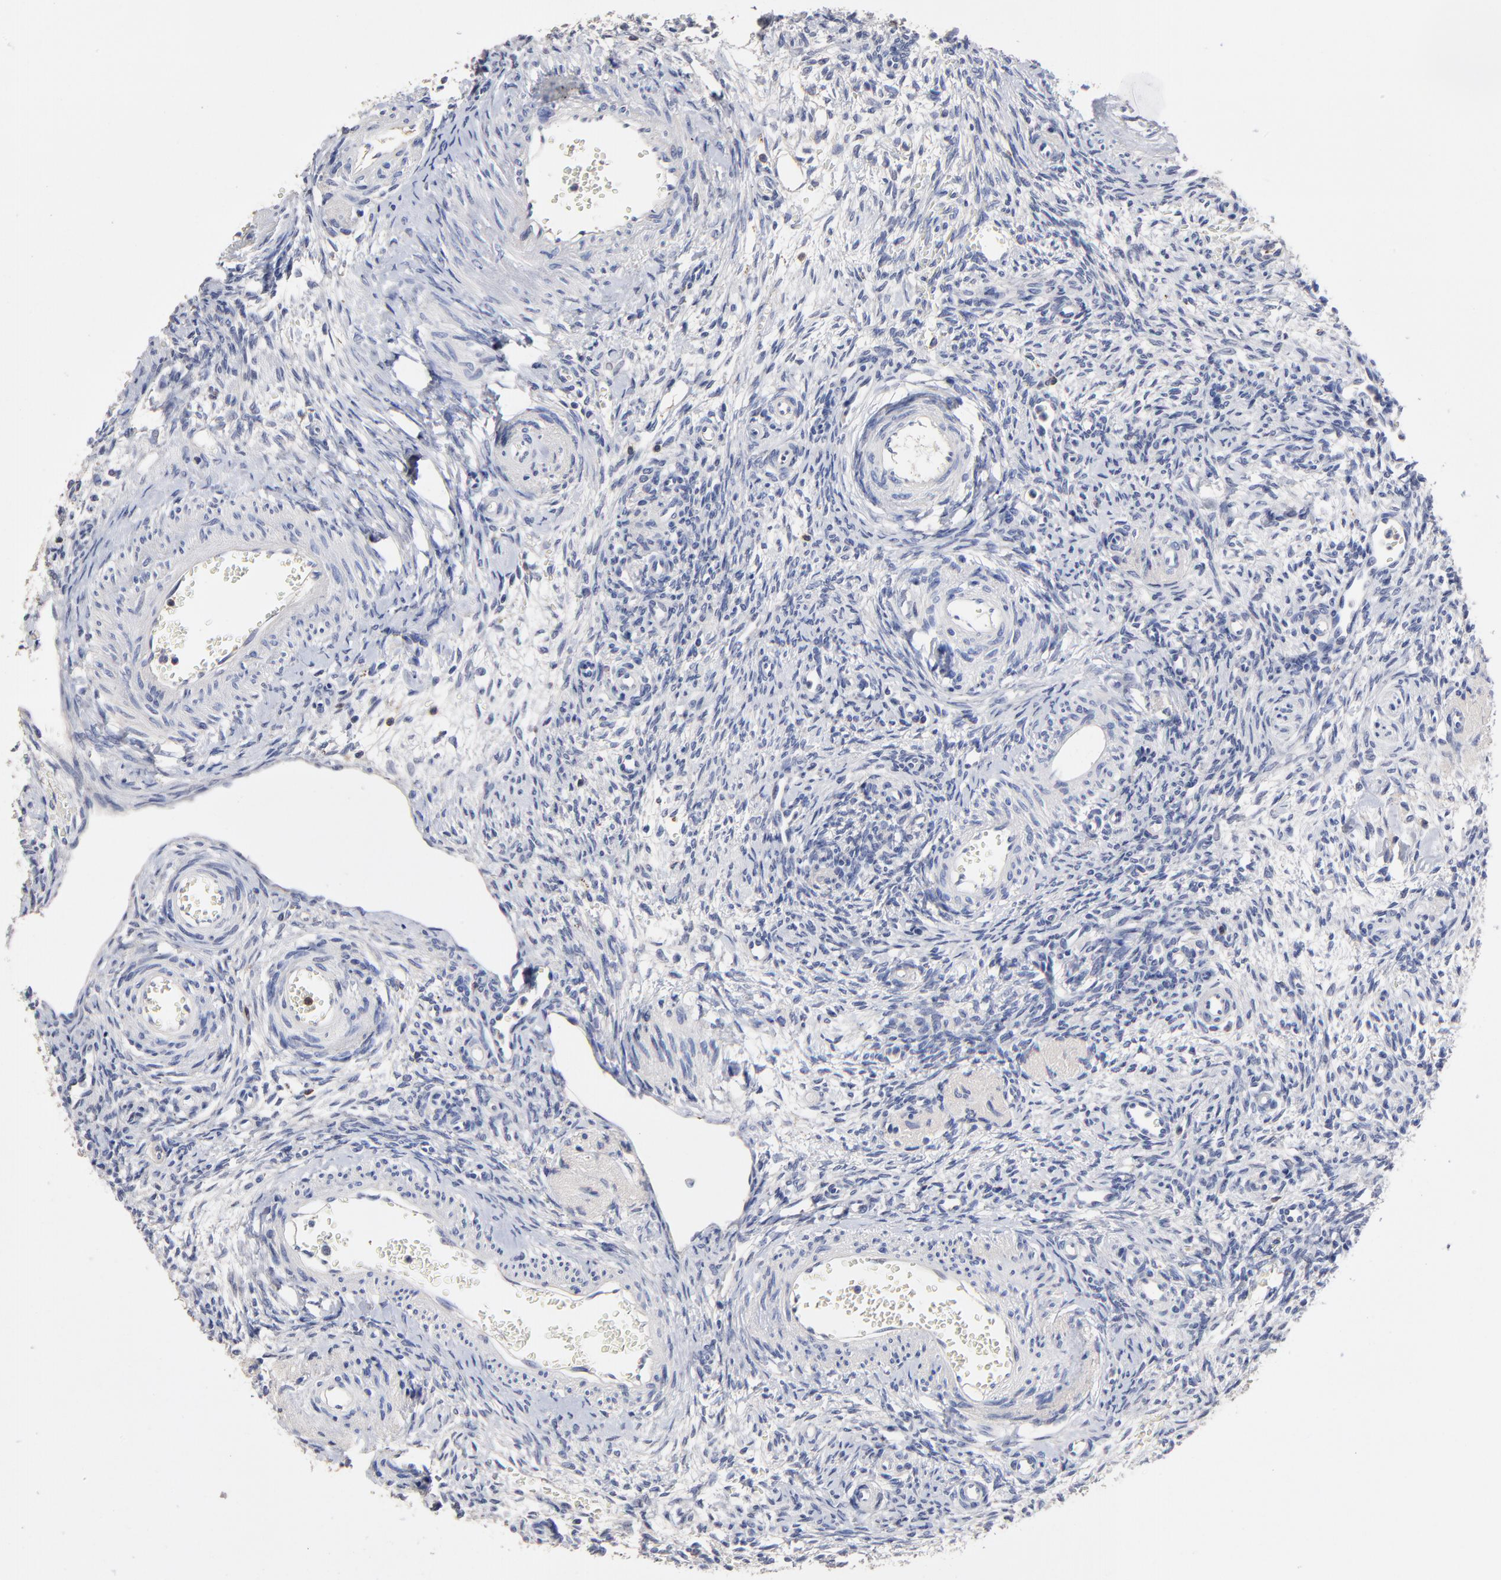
{"staining": {"intensity": "negative", "quantity": "none", "location": "none"}, "tissue": "ovary", "cell_type": "Follicle cells", "image_type": "normal", "snomed": [{"axis": "morphology", "description": "Normal tissue, NOS"}, {"axis": "topography", "description": "Ovary"}], "caption": "Human ovary stained for a protein using immunohistochemistry (IHC) demonstrates no expression in follicle cells.", "gene": "TRAT1", "patient": {"sex": "female", "age": 39}}